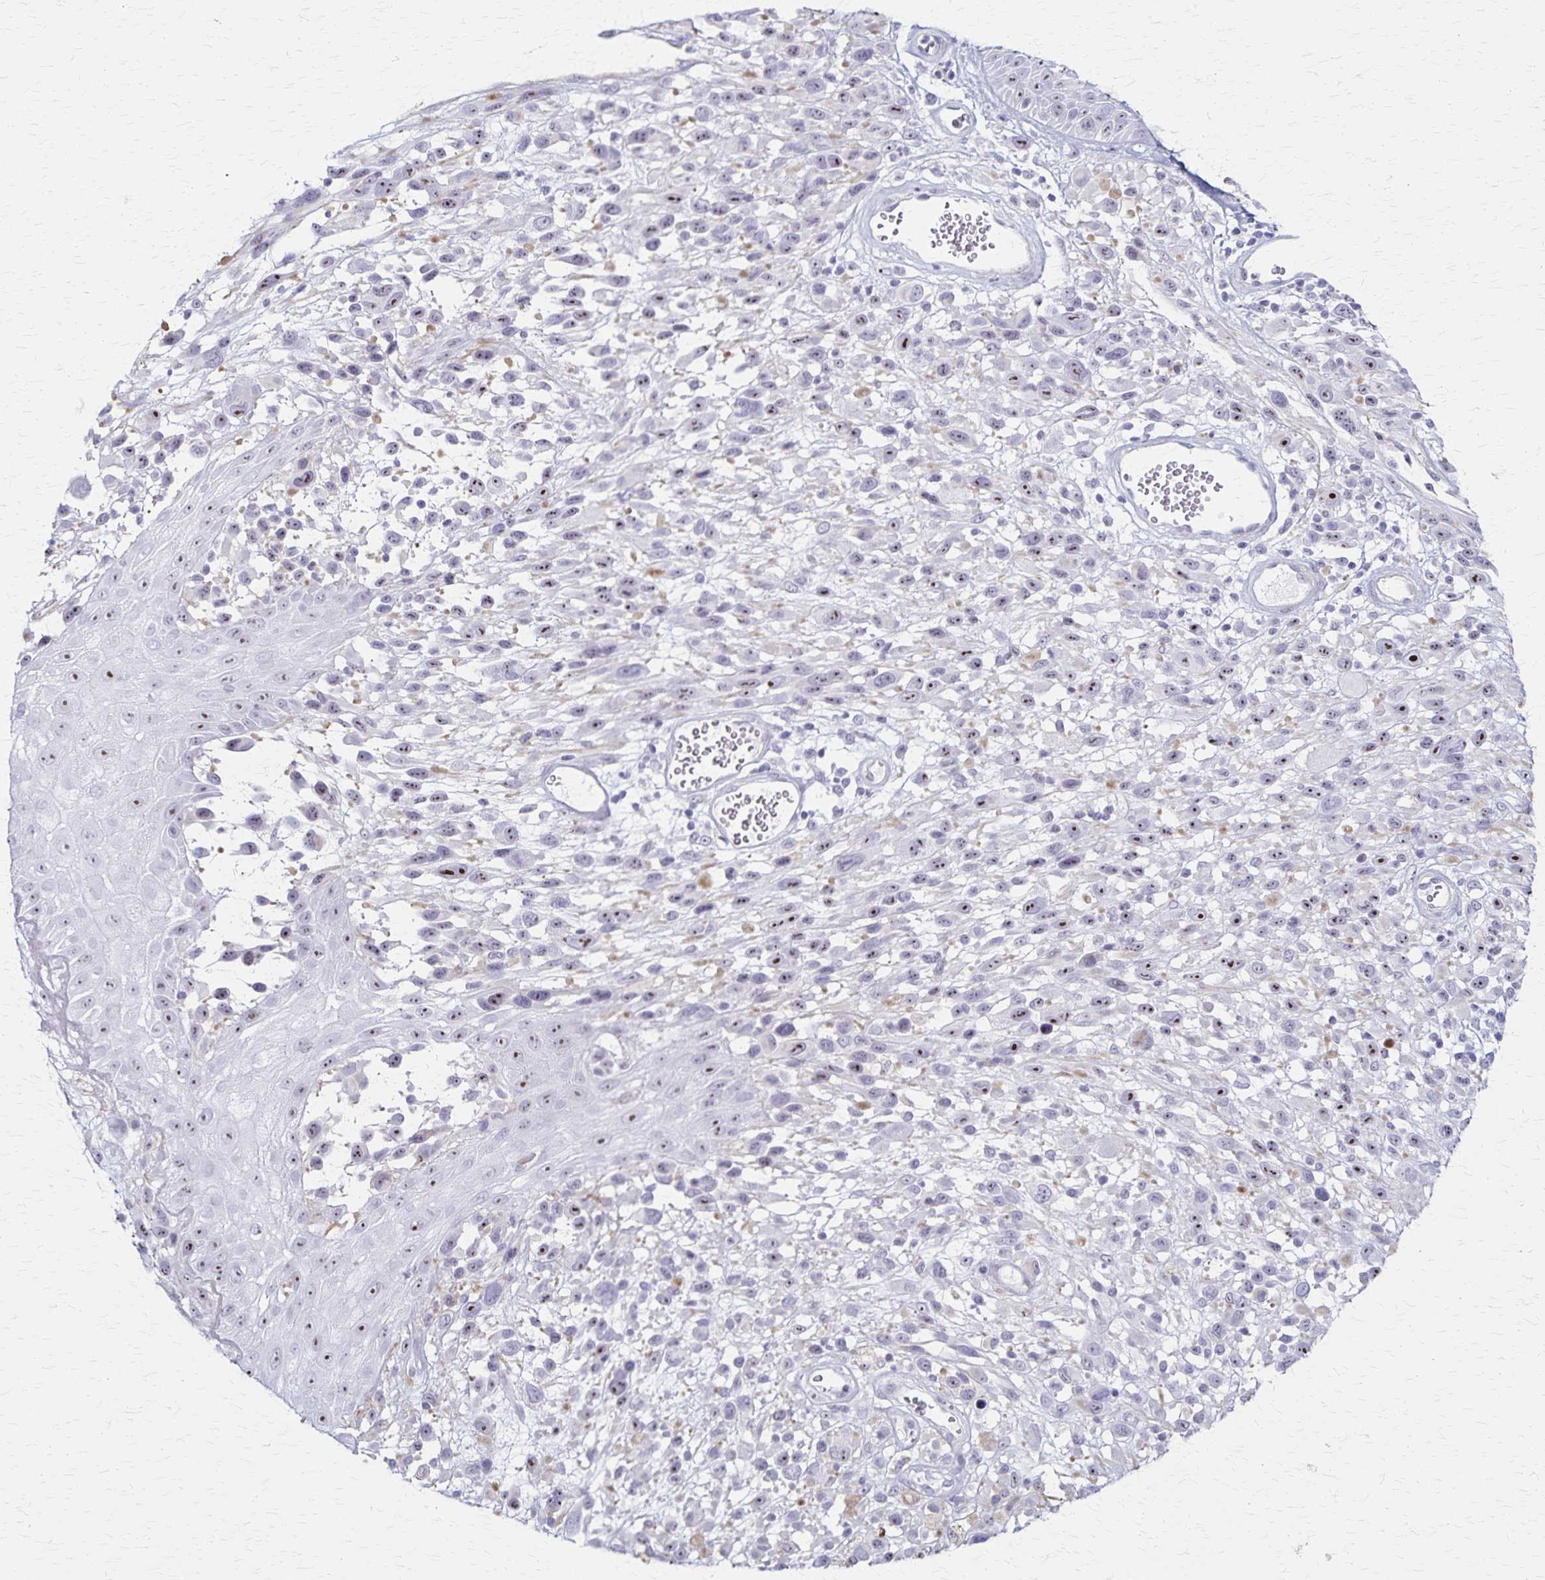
{"staining": {"intensity": "moderate", "quantity": ">75%", "location": "nuclear"}, "tissue": "melanoma", "cell_type": "Tumor cells", "image_type": "cancer", "snomed": [{"axis": "morphology", "description": "Malignant melanoma, NOS"}, {"axis": "topography", "description": "Skin"}], "caption": "Melanoma stained with DAB (3,3'-diaminobenzidine) immunohistochemistry (IHC) exhibits medium levels of moderate nuclear staining in approximately >75% of tumor cells. (DAB (3,3'-diaminobenzidine) IHC, brown staining for protein, blue staining for nuclei).", "gene": "DLK2", "patient": {"sex": "male", "age": 68}}